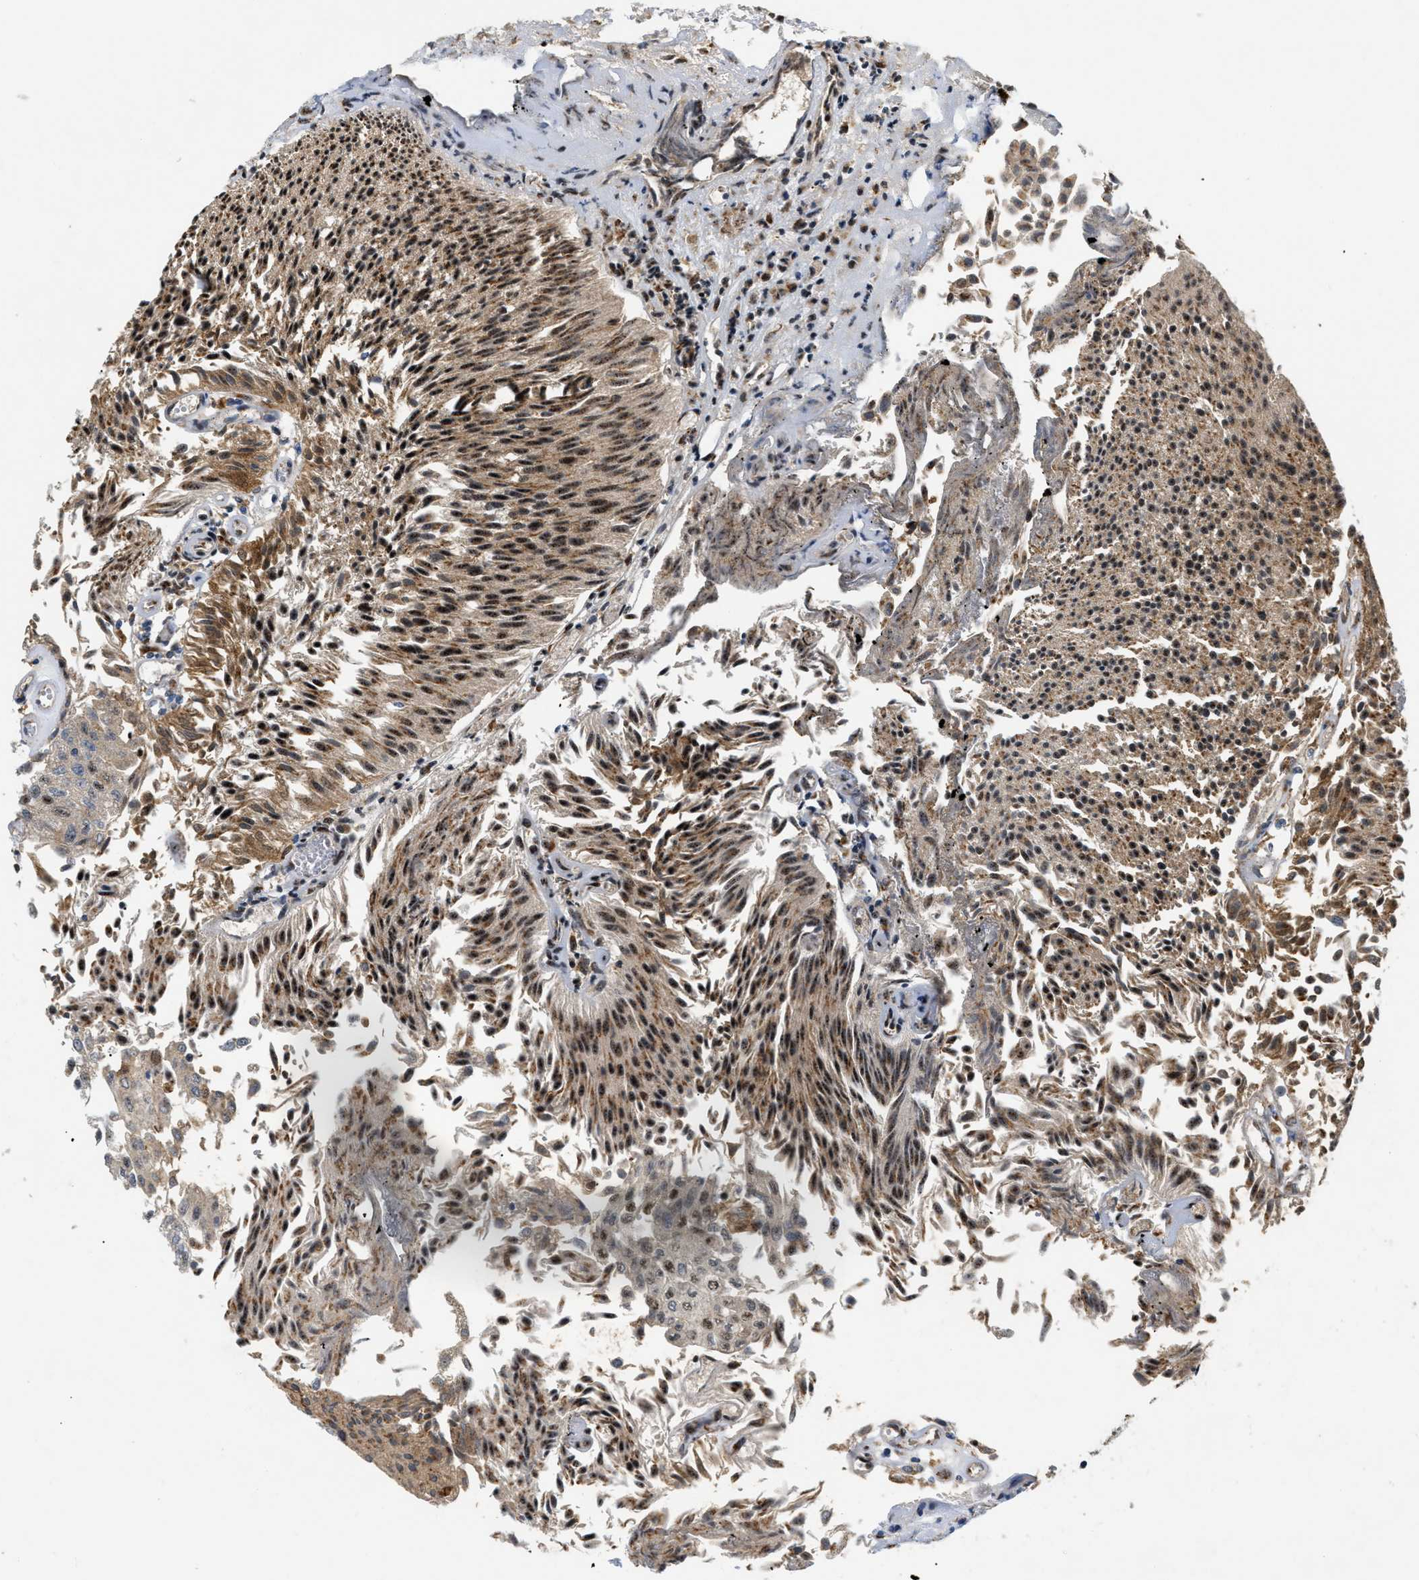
{"staining": {"intensity": "moderate", "quantity": ">75%", "location": "cytoplasmic/membranous,nuclear"}, "tissue": "urothelial cancer", "cell_type": "Tumor cells", "image_type": "cancer", "snomed": [{"axis": "morphology", "description": "Urothelial carcinoma, Low grade"}, {"axis": "topography", "description": "Urinary bladder"}], "caption": "The immunohistochemical stain shows moderate cytoplasmic/membranous and nuclear positivity in tumor cells of low-grade urothelial carcinoma tissue. The staining is performed using DAB (3,3'-diaminobenzidine) brown chromogen to label protein expression. The nuclei are counter-stained blue using hematoxylin.", "gene": "PDGFB", "patient": {"sex": "male", "age": 86}}